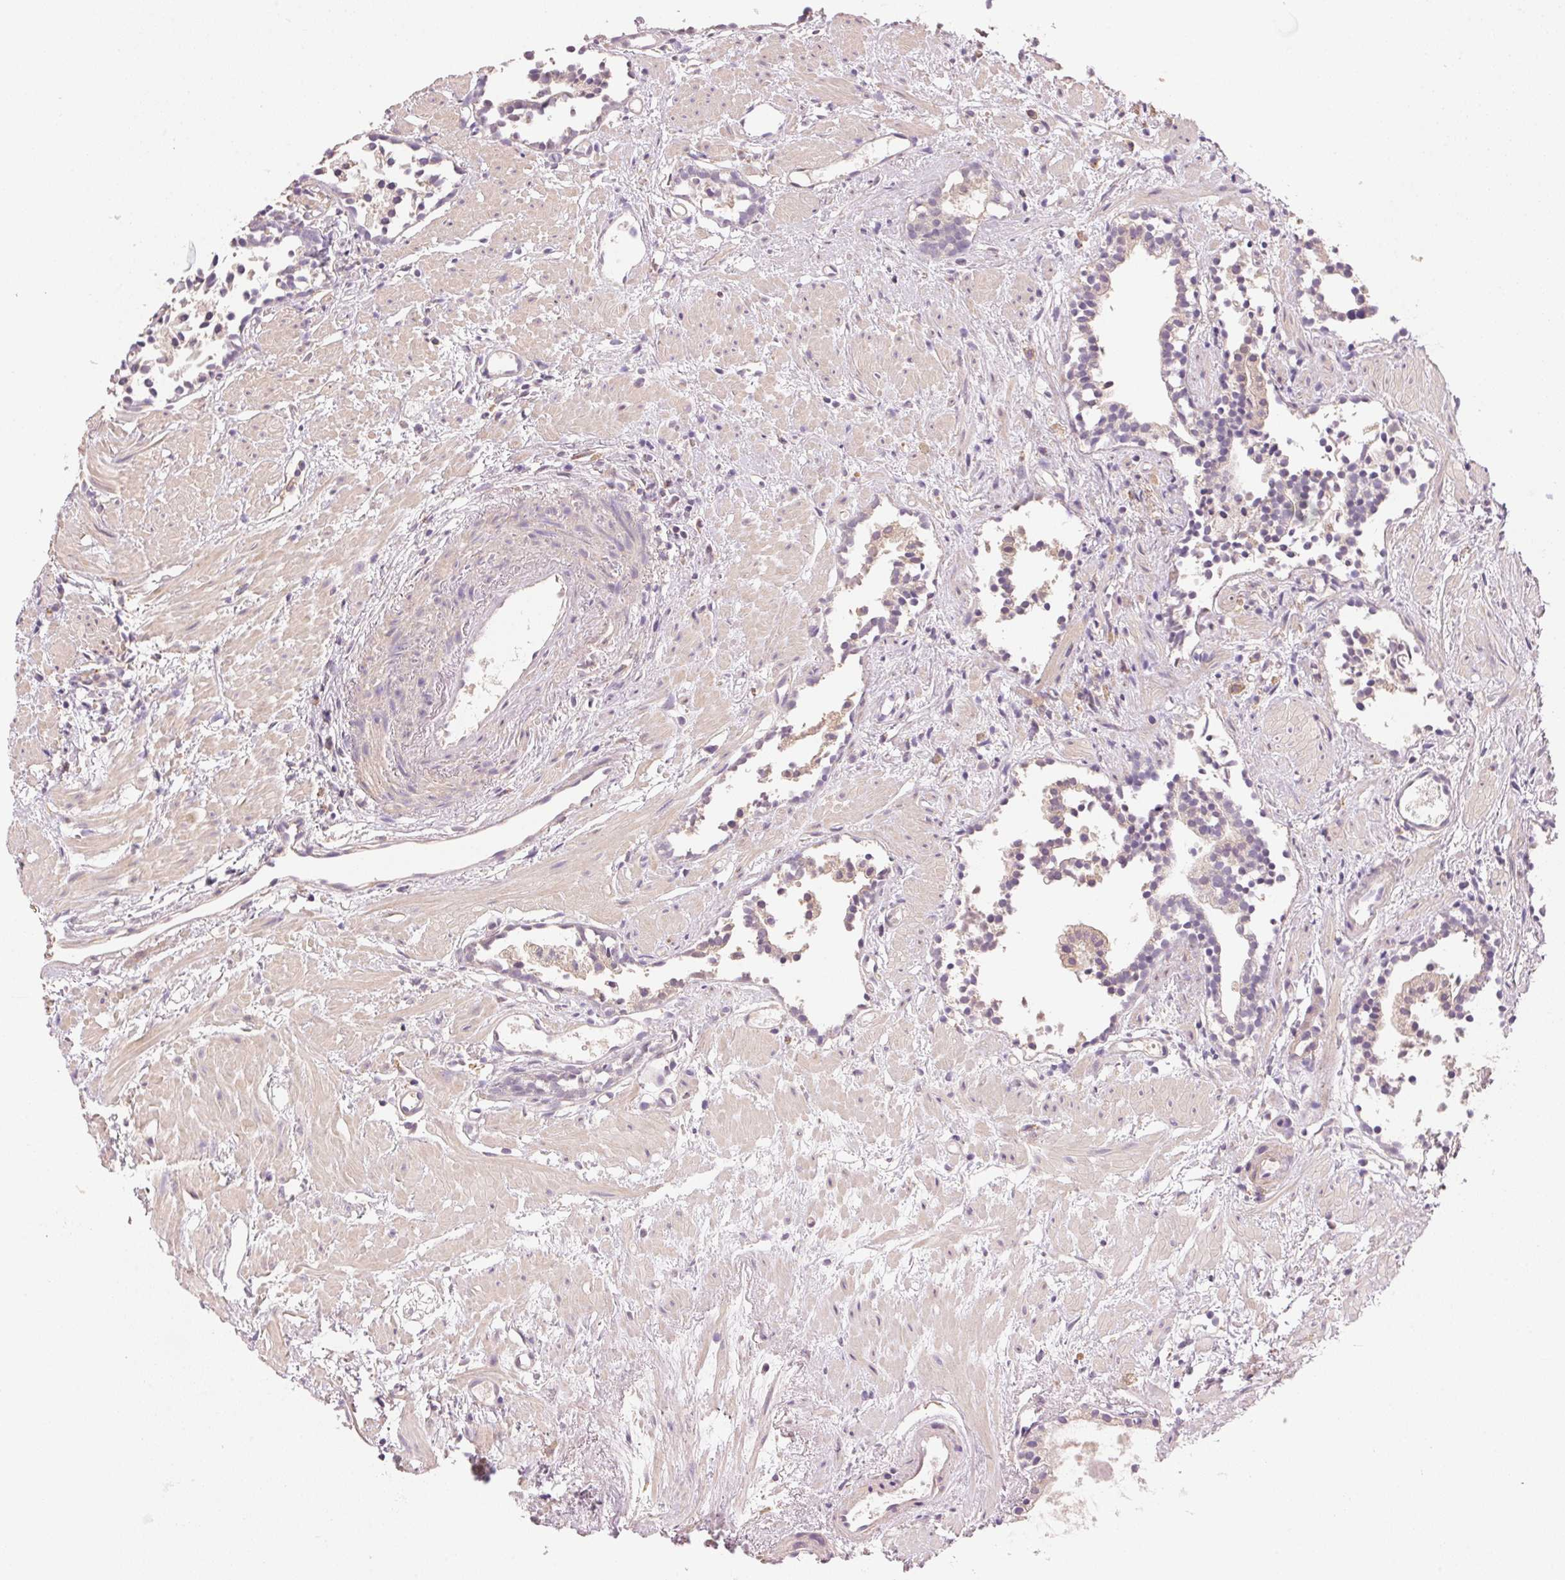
{"staining": {"intensity": "negative", "quantity": "none", "location": "none"}, "tissue": "prostate cancer", "cell_type": "Tumor cells", "image_type": "cancer", "snomed": [{"axis": "morphology", "description": "Adenocarcinoma, High grade"}, {"axis": "topography", "description": "Prostate"}], "caption": "Tumor cells show no significant protein staining in high-grade adenocarcinoma (prostate). Brightfield microscopy of immunohistochemistry (IHC) stained with DAB (brown) and hematoxylin (blue), captured at high magnification.", "gene": "LYZL6", "patient": {"sex": "male", "age": 83}}